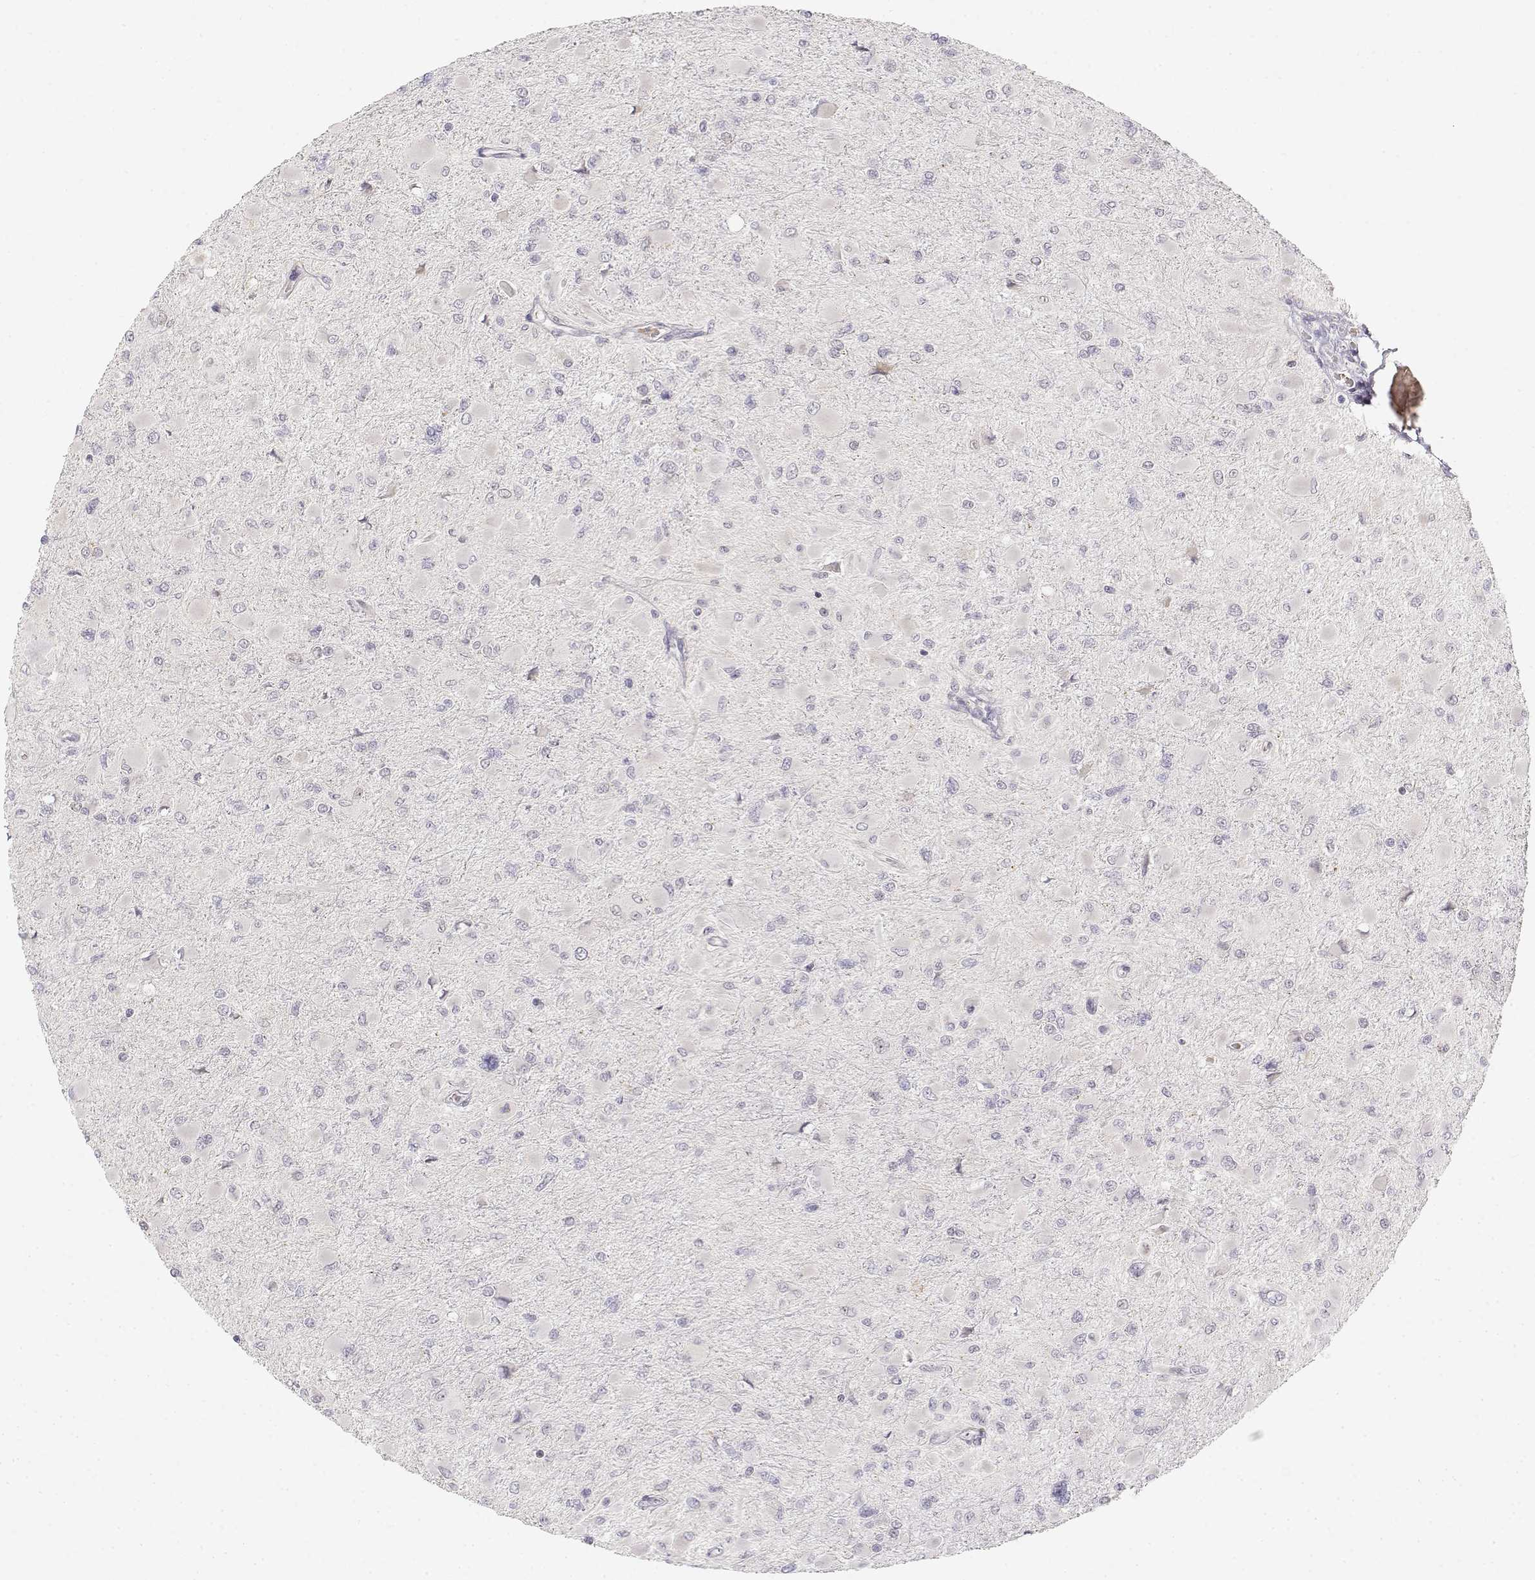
{"staining": {"intensity": "negative", "quantity": "none", "location": "none"}, "tissue": "glioma", "cell_type": "Tumor cells", "image_type": "cancer", "snomed": [{"axis": "morphology", "description": "Glioma, malignant, High grade"}, {"axis": "topography", "description": "Cerebral cortex"}], "caption": "Immunohistochemistry of malignant high-grade glioma demonstrates no staining in tumor cells.", "gene": "GLIPR1L2", "patient": {"sex": "female", "age": 36}}